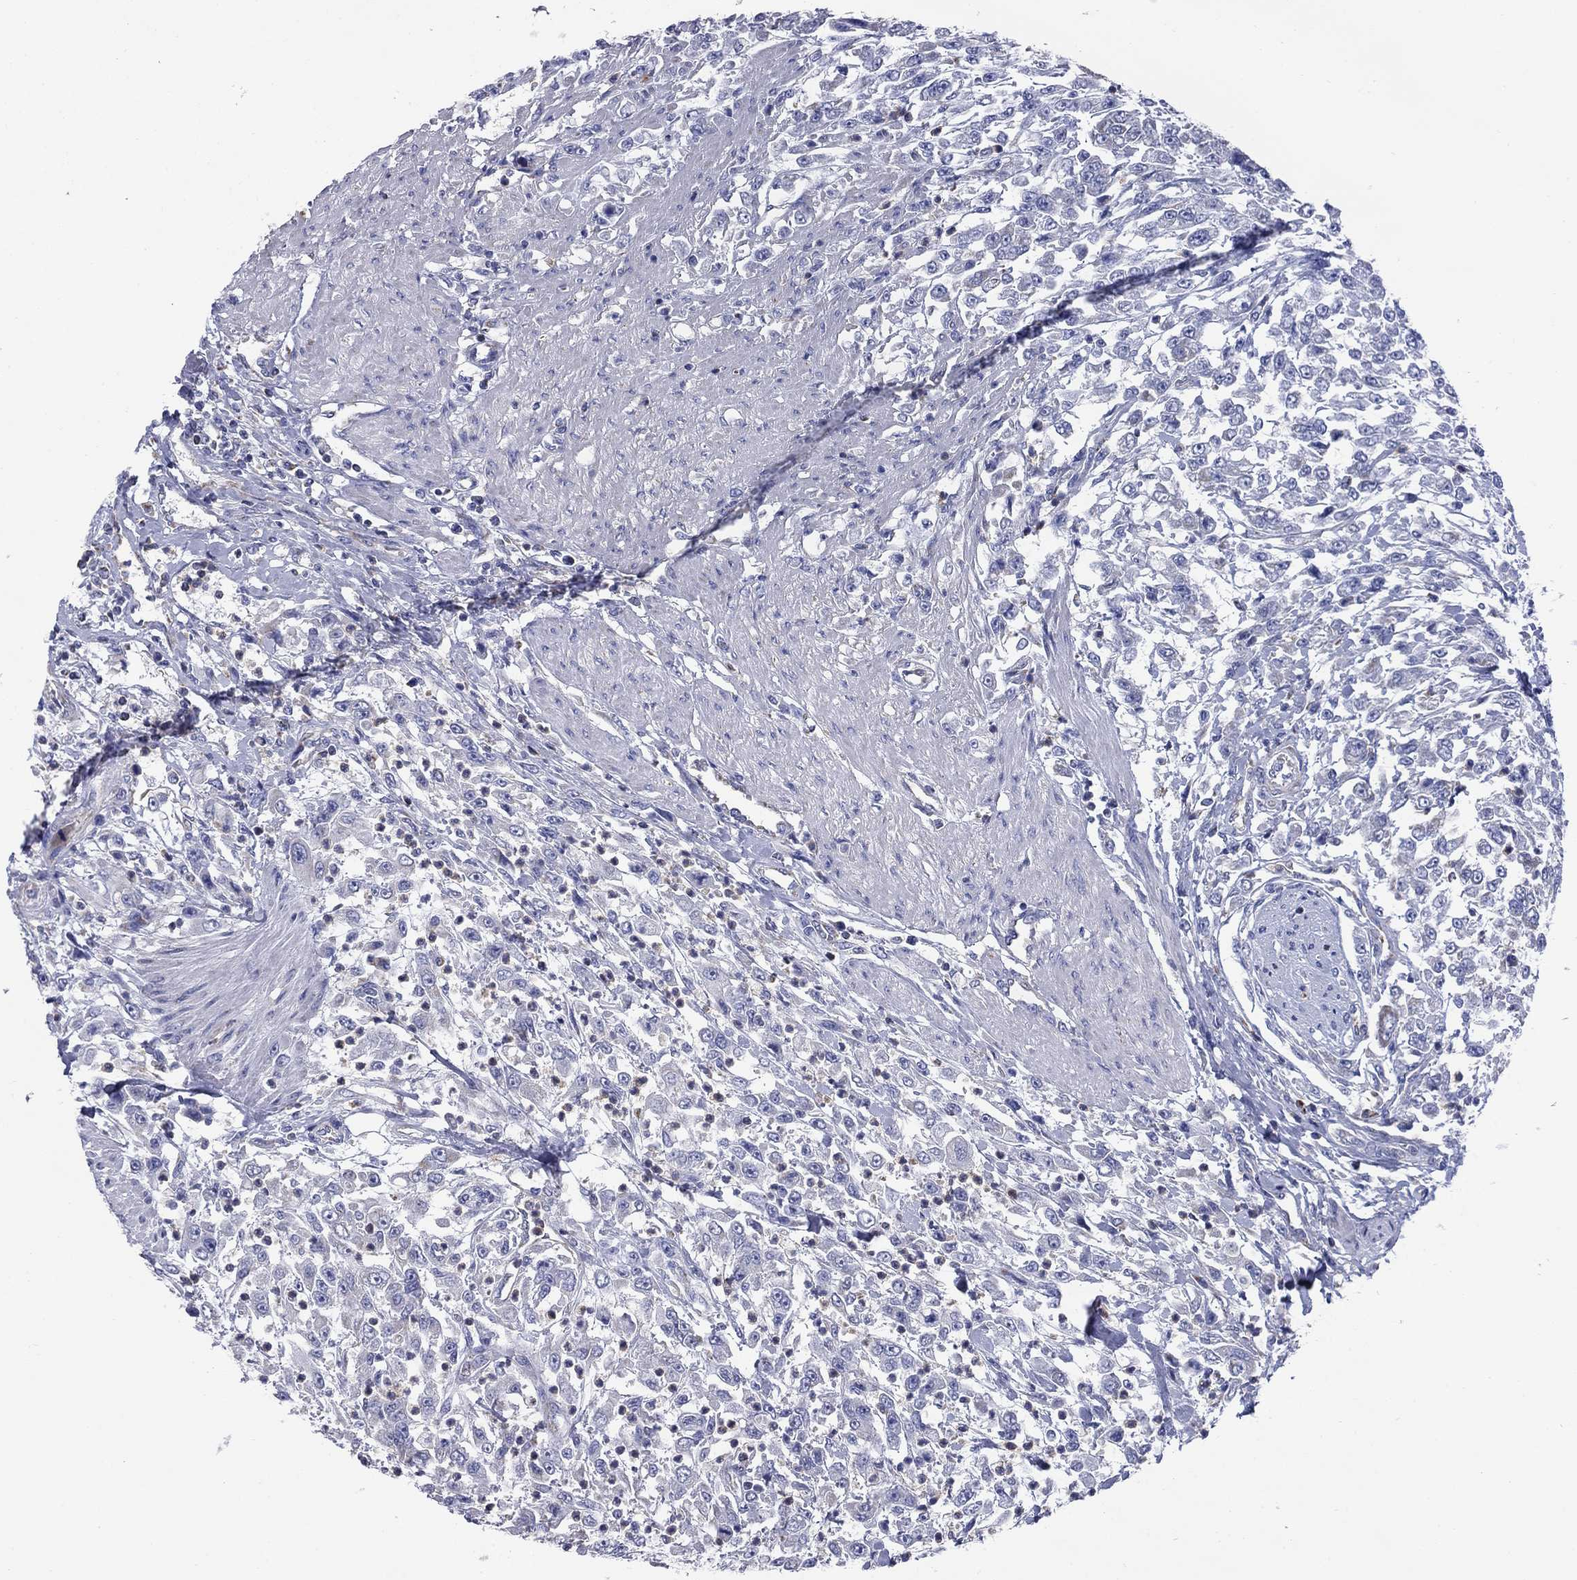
{"staining": {"intensity": "negative", "quantity": "none", "location": "none"}, "tissue": "urothelial cancer", "cell_type": "Tumor cells", "image_type": "cancer", "snomed": [{"axis": "morphology", "description": "Urothelial carcinoma, High grade"}, {"axis": "topography", "description": "Urinary bladder"}], "caption": "Immunohistochemistry (IHC) photomicrograph of neoplastic tissue: urothelial cancer stained with DAB (3,3'-diaminobenzidine) exhibits no significant protein positivity in tumor cells.", "gene": "NDUFA4L2", "patient": {"sex": "male", "age": 46}}